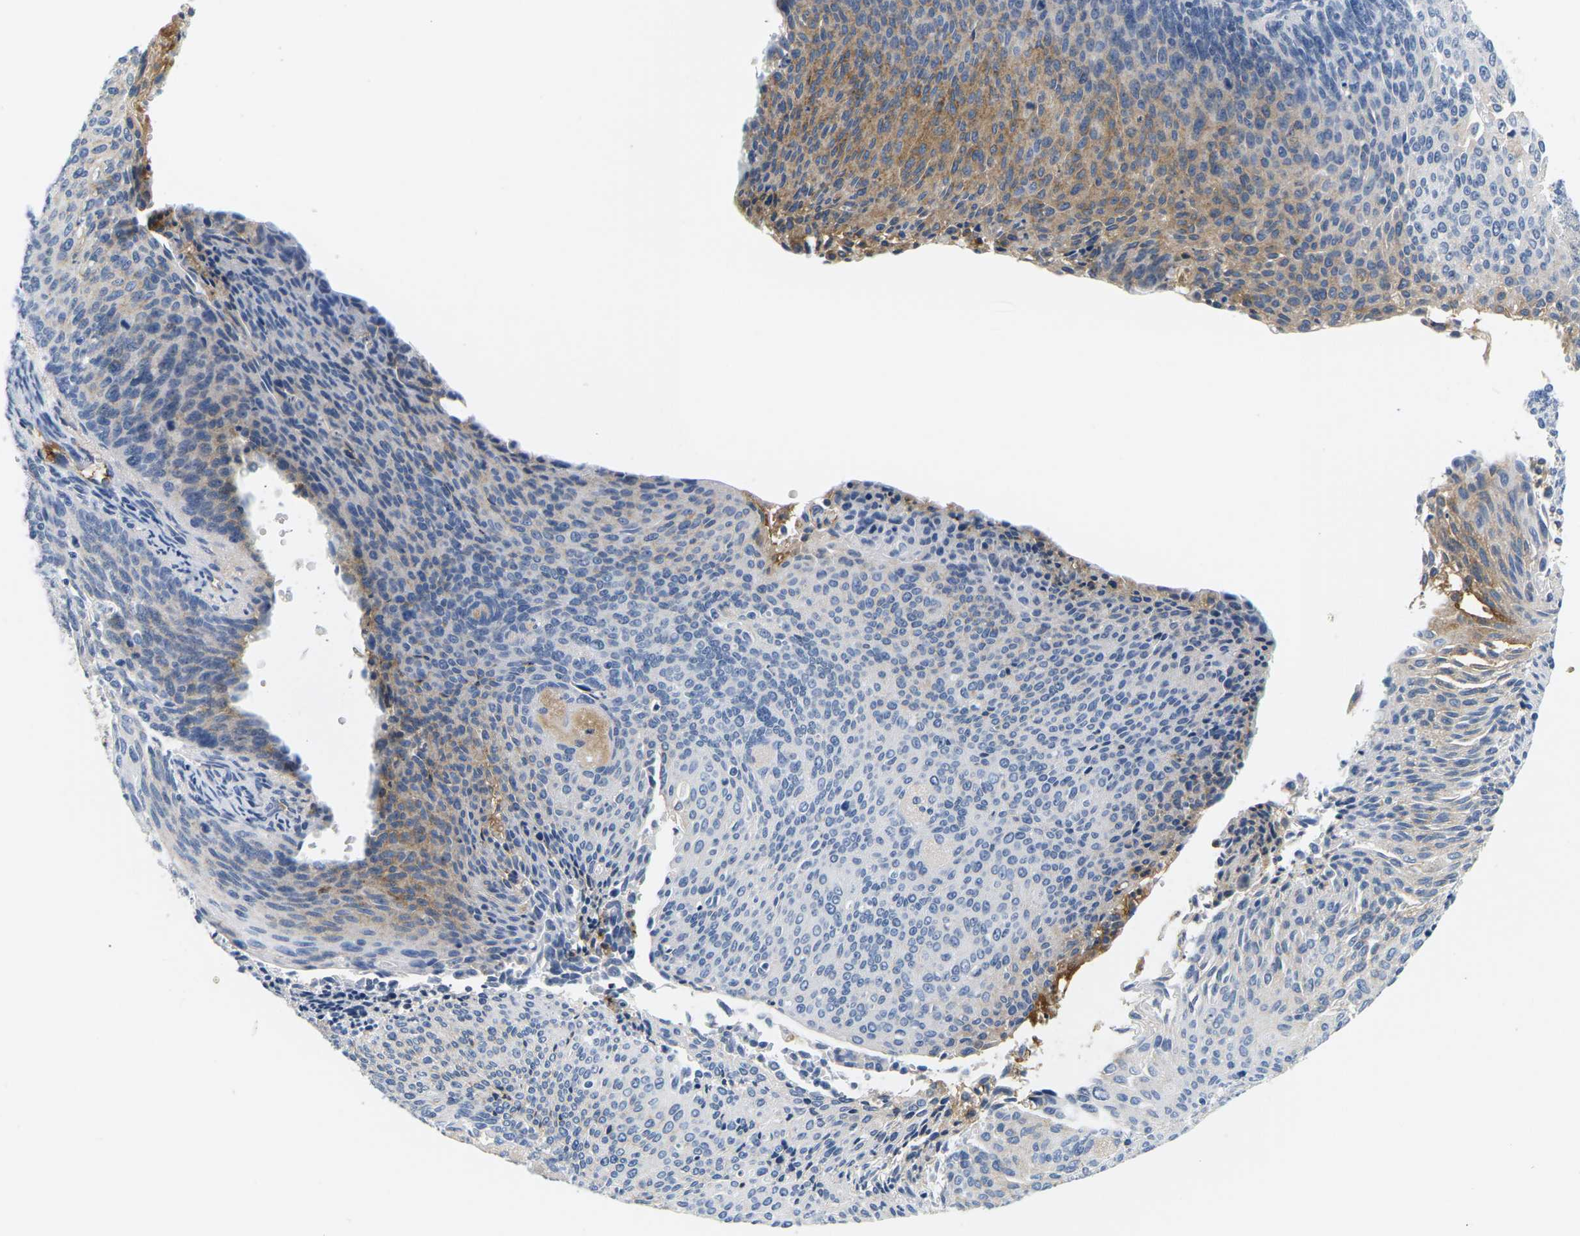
{"staining": {"intensity": "moderate", "quantity": "<25%", "location": "cytoplasmic/membranous"}, "tissue": "cervical cancer", "cell_type": "Tumor cells", "image_type": "cancer", "snomed": [{"axis": "morphology", "description": "Squamous cell carcinoma, NOS"}, {"axis": "topography", "description": "Cervix"}], "caption": "Immunohistochemical staining of cervical cancer (squamous cell carcinoma) exhibits low levels of moderate cytoplasmic/membranous protein positivity in approximately <25% of tumor cells.", "gene": "APOB", "patient": {"sex": "female", "age": 55}}